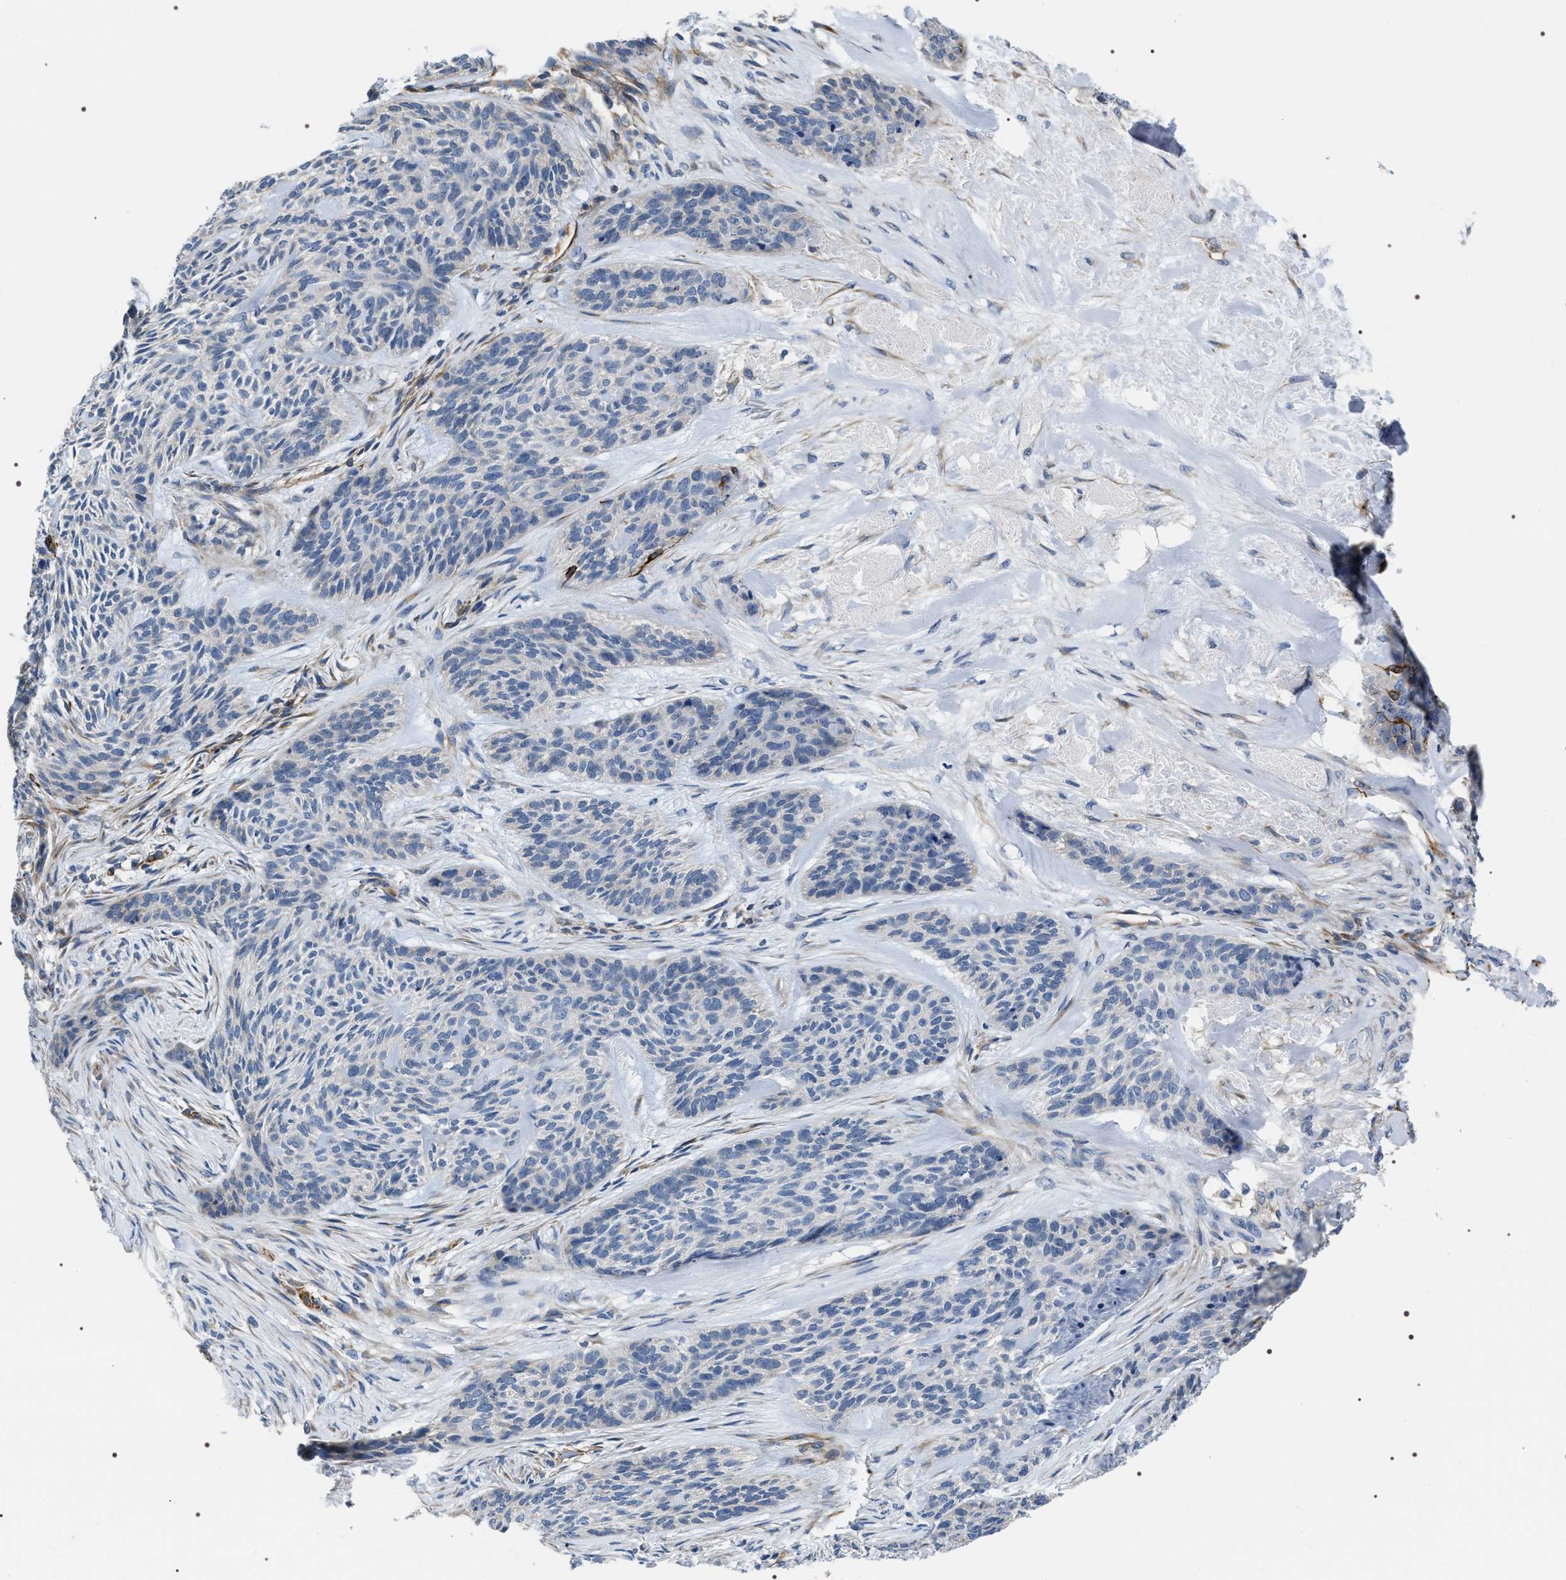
{"staining": {"intensity": "negative", "quantity": "none", "location": "none"}, "tissue": "skin cancer", "cell_type": "Tumor cells", "image_type": "cancer", "snomed": [{"axis": "morphology", "description": "Basal cell carcinoma"}, {"axis": "topography", "description": "Skin"}], "caption": "Immunohistochemistry (IHC) of skin cancer (basal cell carcinoma) demonstrates no expression in tumor cells. (DAB (3,3'-diaminobenzidine) IHC visualized using brightfield microscopy, high magnification).", "gene": "PKD1L1", "patient": {"sex": "male", "age": 55}}